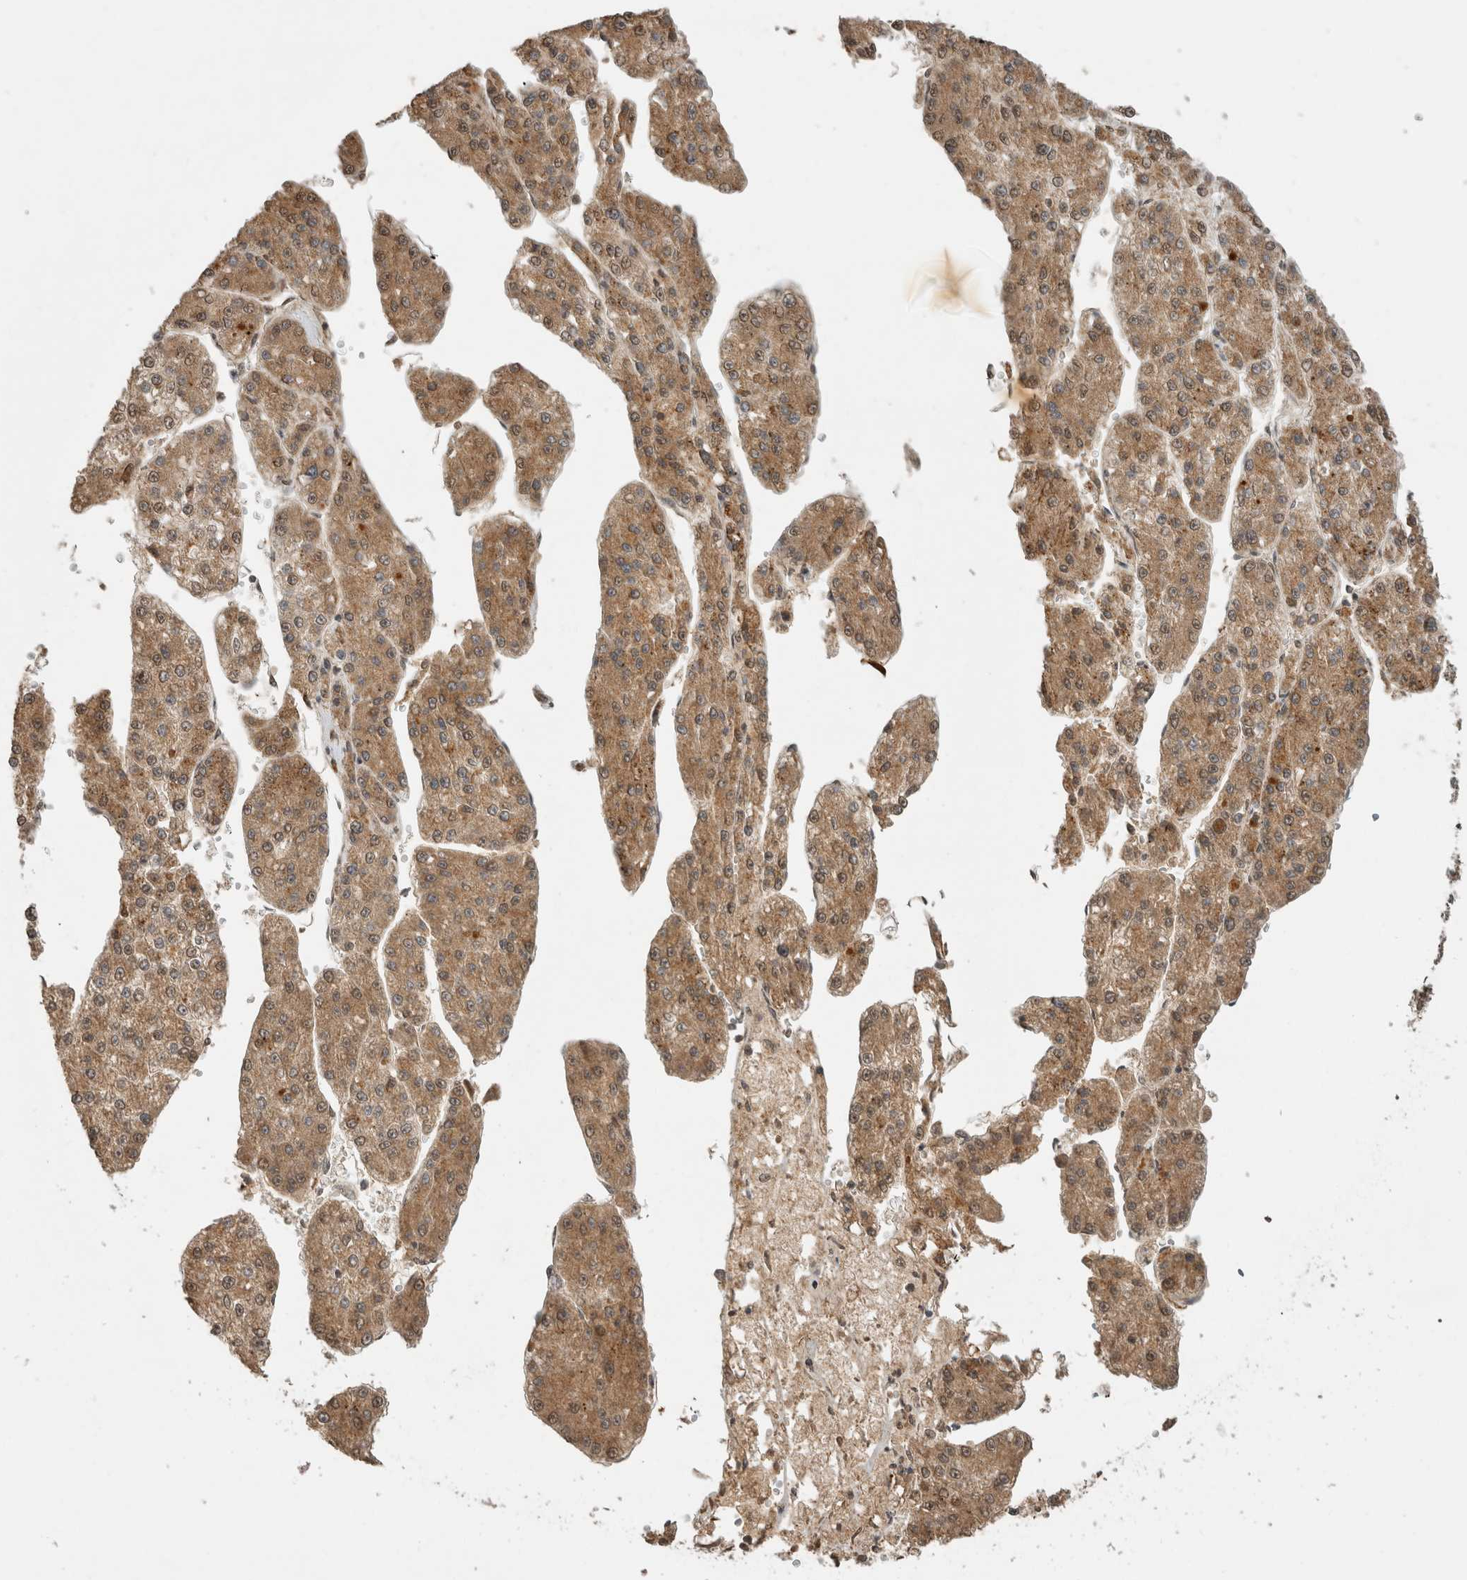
{"staining": {"intensity": "moderate", "quantity": ">75%", "location": "cytoplasmic/membranous"}, "tissue": "liver cancer", "cell_type": "Tumor cells", "image_type": "cancer", "snomed": [{"axis": "morphology", "description": "Carcinoma, Hepatocellular, NOS"}, {"axis": "topography", "description": "Liver"}], "caption": "The immunohistochemical stain shows moderate cytoplasmic/membranous staining in tumor cells of hepatocellular carcinoma (liver) tissue.", "gene": "FAM3A", "patient": {"sex": "female", "age": 73}}